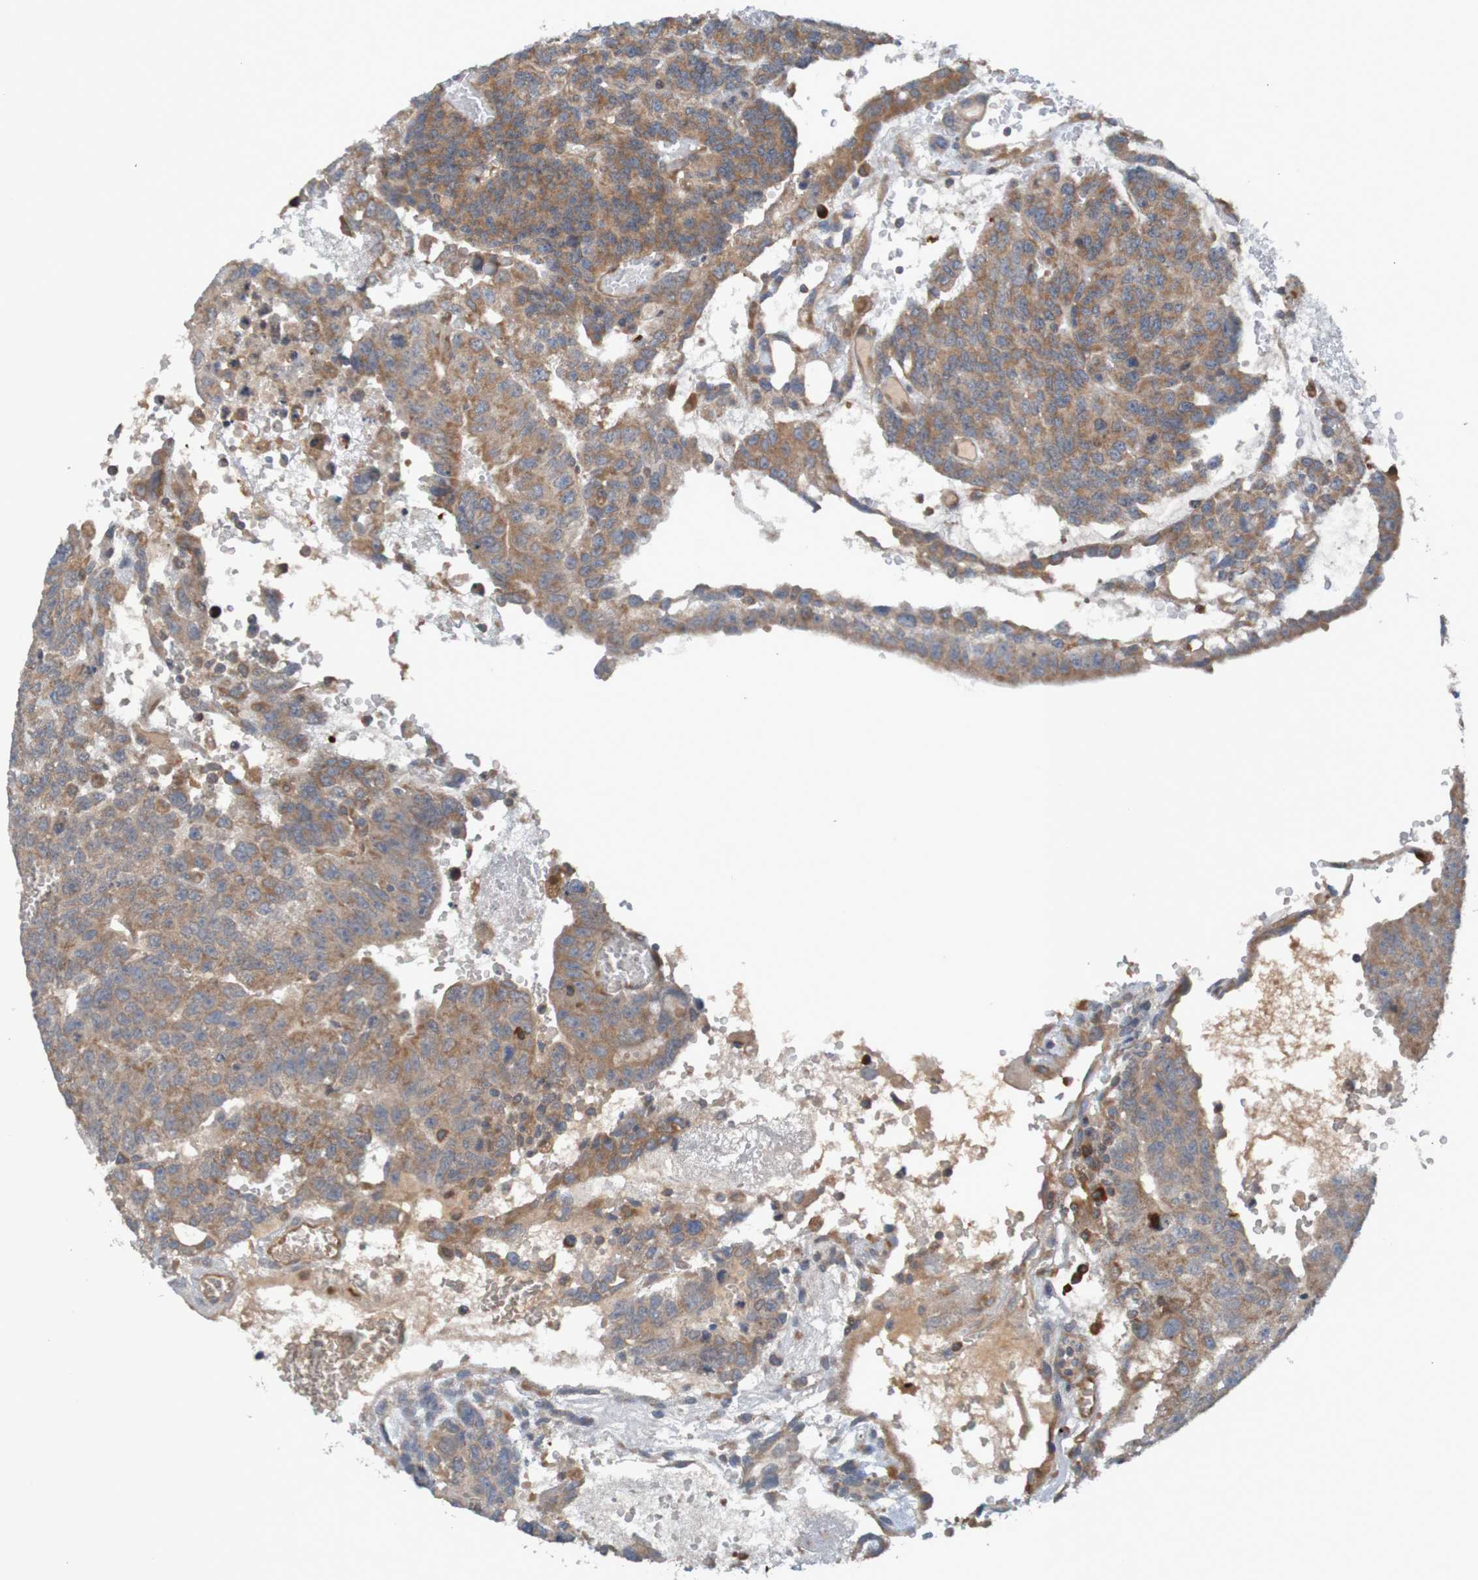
{"staining": {"intensity": "moderate", "quantity": ">75%", "location": "cytoplasmic/membranous"}, "tissue": "testis cancer", "cell_type": "Tumor cells", "image_type": "cancer", "snomed": [{"axis": "morphology", "description": "Seminoma, NOS"}, {"axis": "morphology", "description": "Carcinoma, Embryonal, NOS"}, {"axis": "topography", "description": "Testis"}], "caption": "Human seminoma (testis) stained with a brown dye displays moderate cytoplasmic/membranous positive staining in approximately >75% of tumor cells.", "gene": "DNAJC4", "patient": {"sex": "male", "age": 52}}